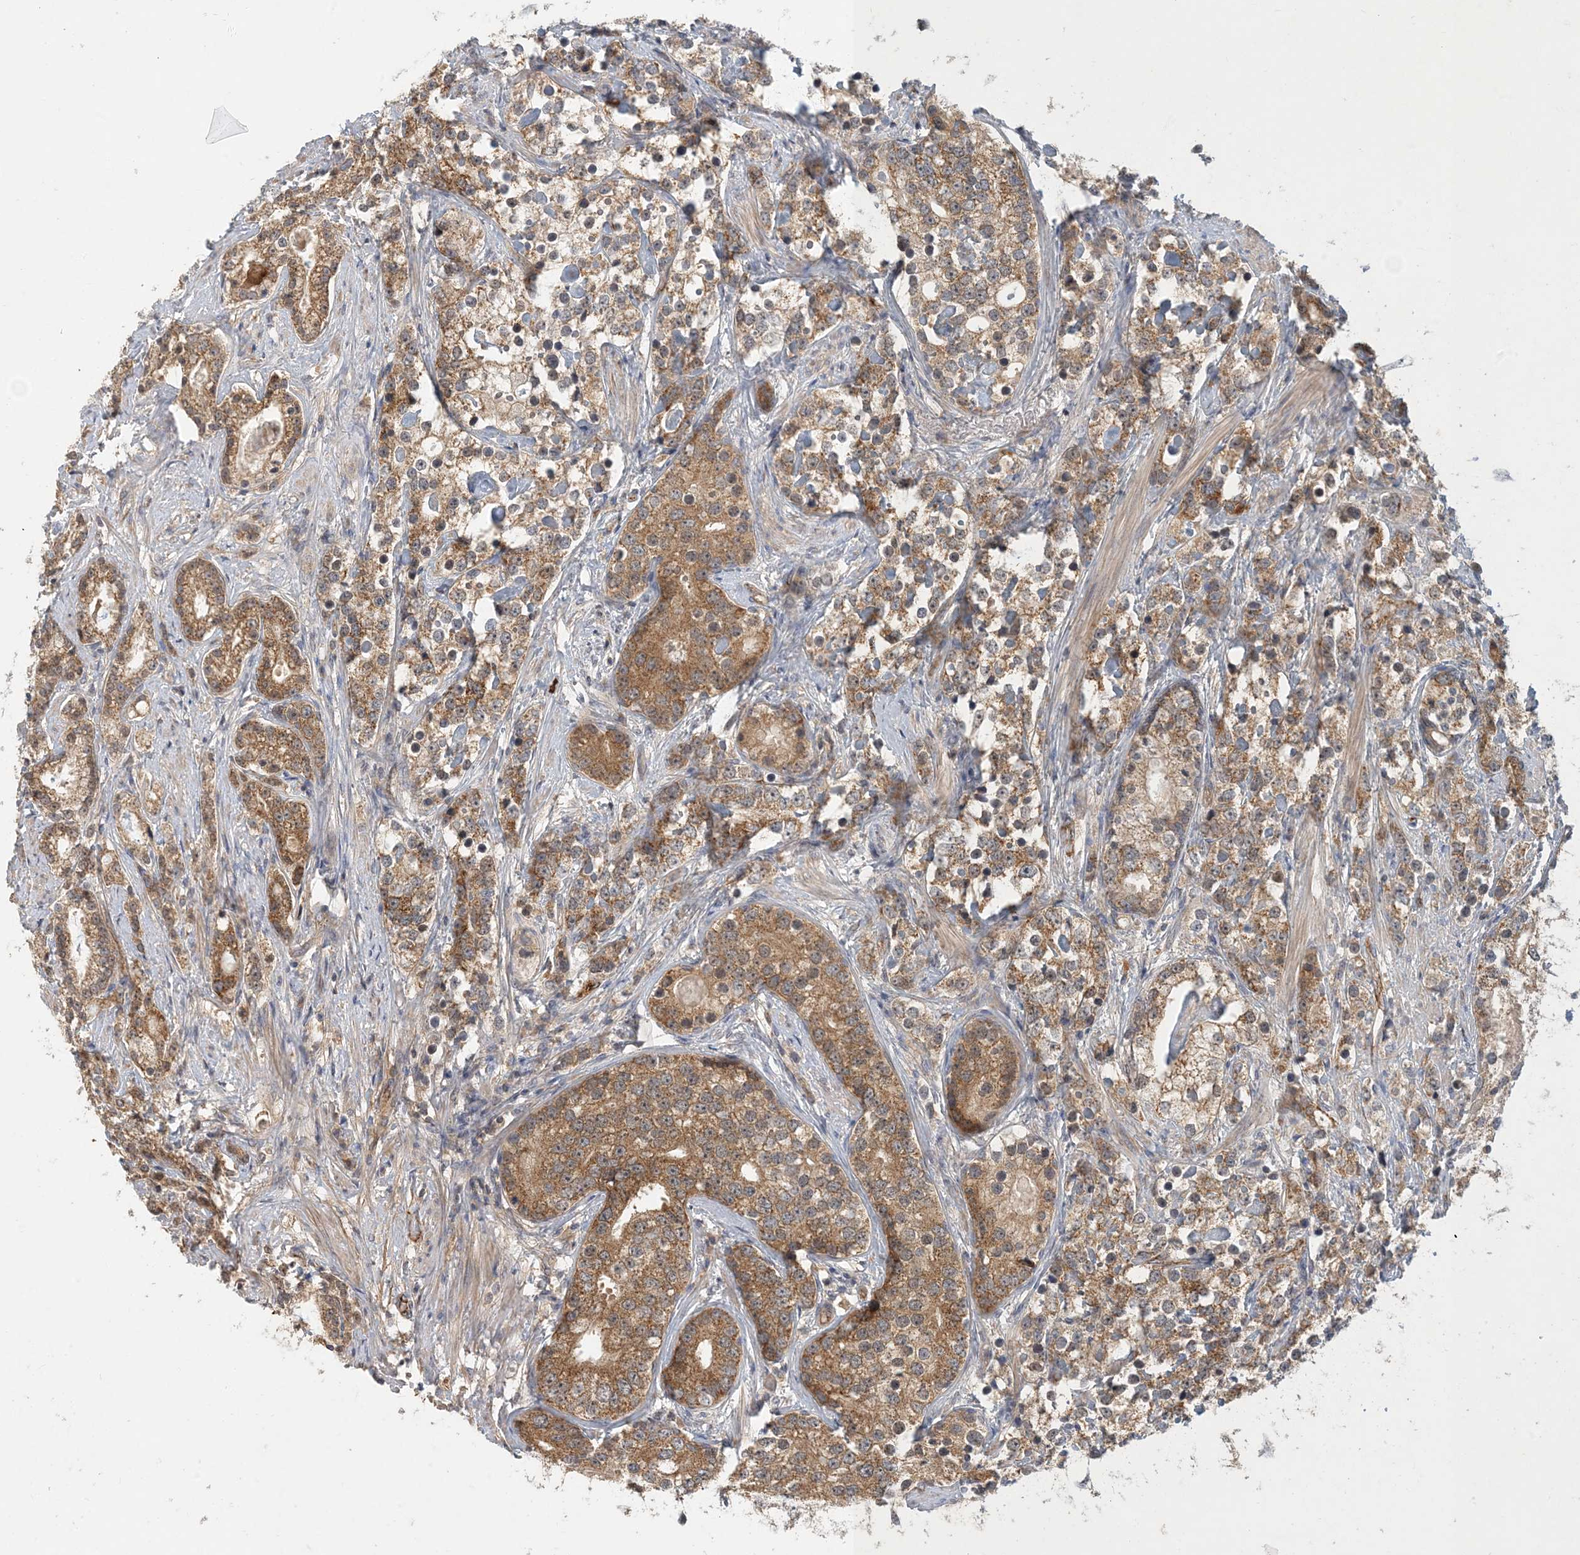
{"staining": {"intensity": "moderate", "quantity": ">75%", "location": "cytoplasmic/membranous,nuclear"}, "tissue": "prostate cancer", "cell_type": "Tumor cells", "image_type": "cancer", "snomed": [{"axis": "morphology", "description": "Adenocarcinoma, High grade"}, {"axis": "topography", "description": "Prostate"}], "caption": "A high-resolution image shows immunohistochemistry staining of prostate cancer (high-grade adenocarcinoma), which exhibits moderate cytoplasmic/membranous and nuclear staining in about >75% of tumor cells.", "gene": "ZBTB3", "patient": {"sex": "male", "age": 69}}